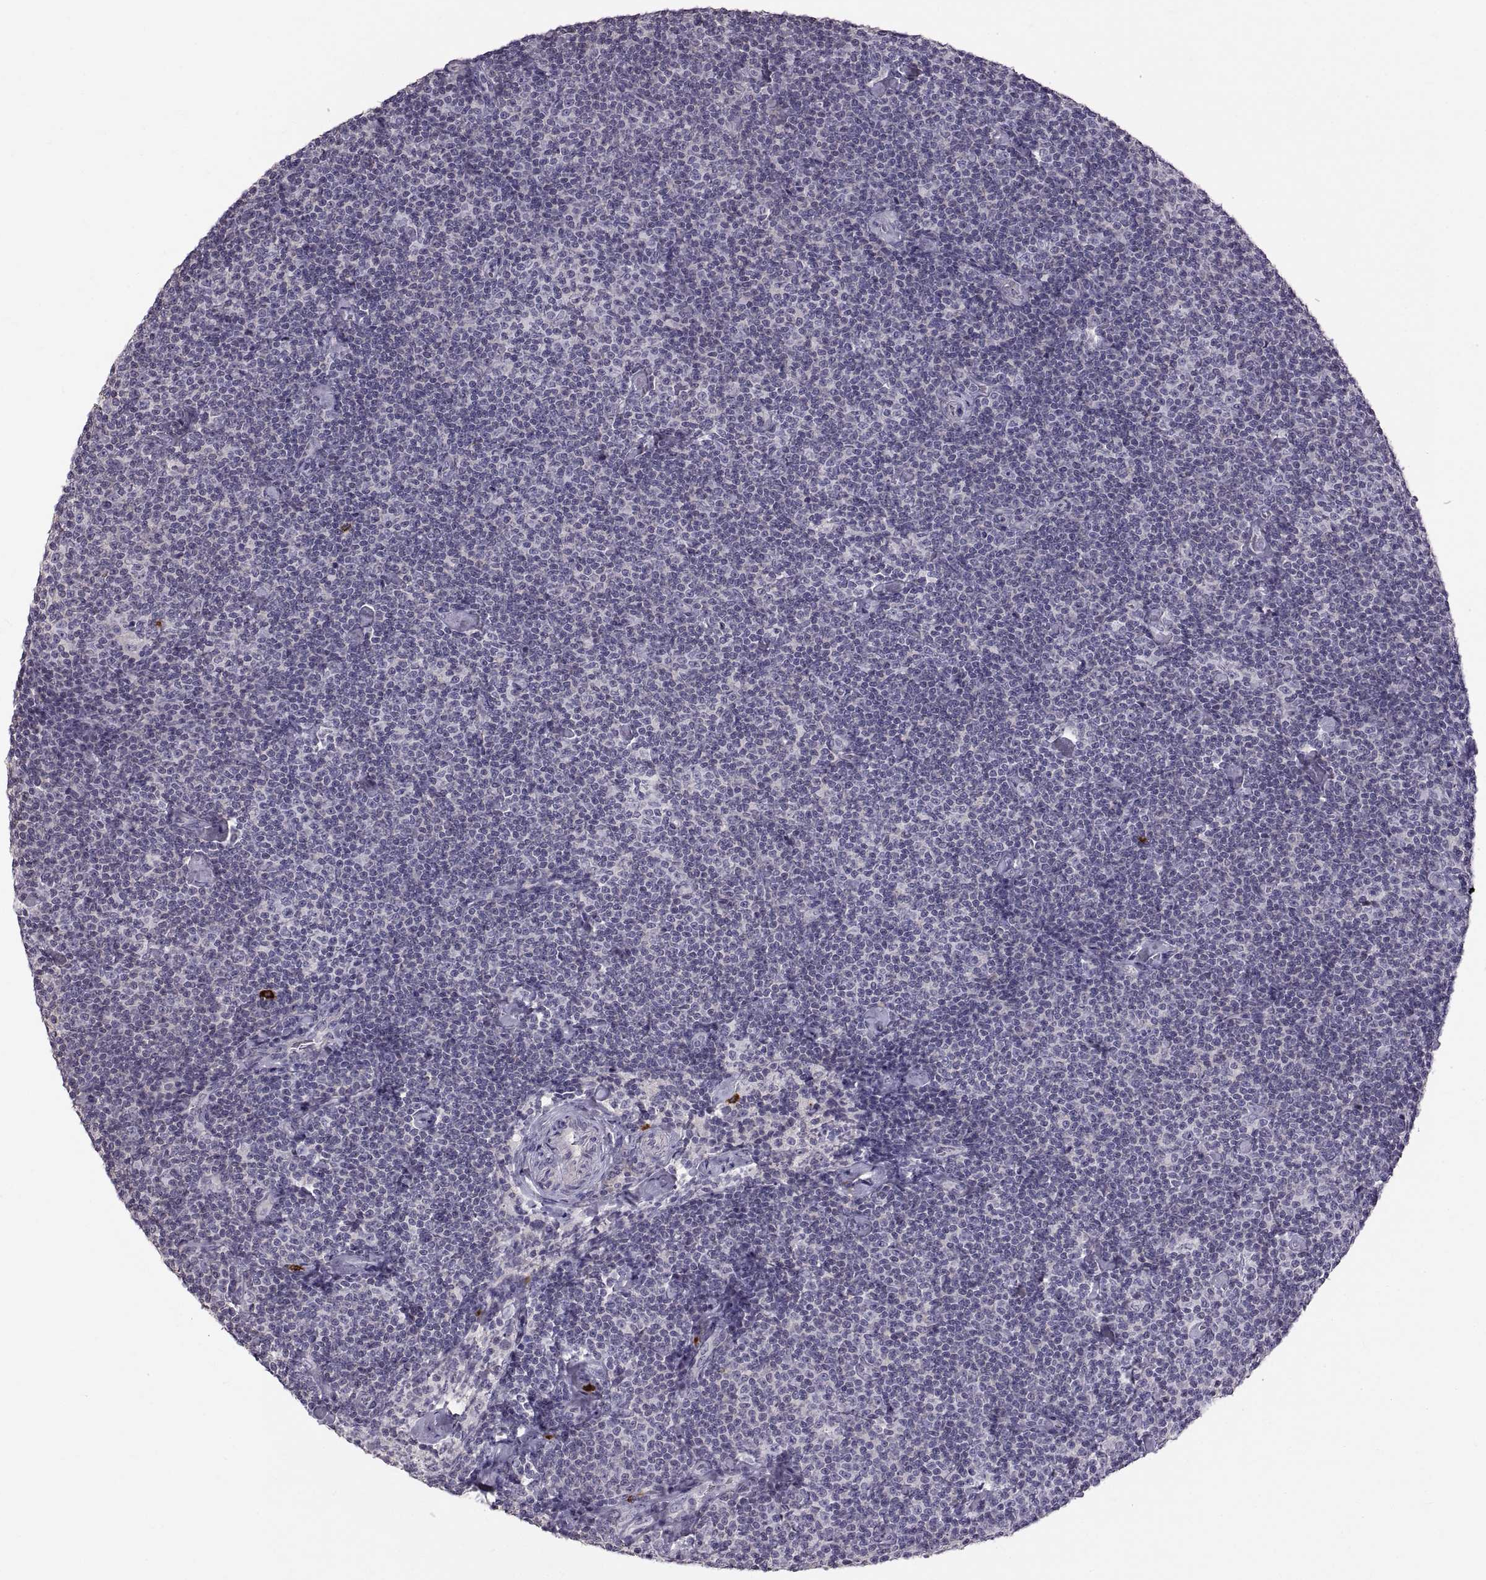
{"staining": {"intensity": "negative", "quantity": "none", "location": "none"}, "tissue": "lymphoma", "cell_type": "Tumor cells", "image_type": "cancer", "snomed": [{"axis": "morphology", "description": "Malignant lymphoma, non-Hodgkin's type, Low grade"}, {"axis": "topography", "description": "Lymph node"}], "caption": "The IHC photomicrograph has no significant positivity in tumor cells of low-grade malignant lymphoma, non-Hodgkin's type tissue.", "gene": "WFDC8", "patient": {"sex": "male", "age": 81}}